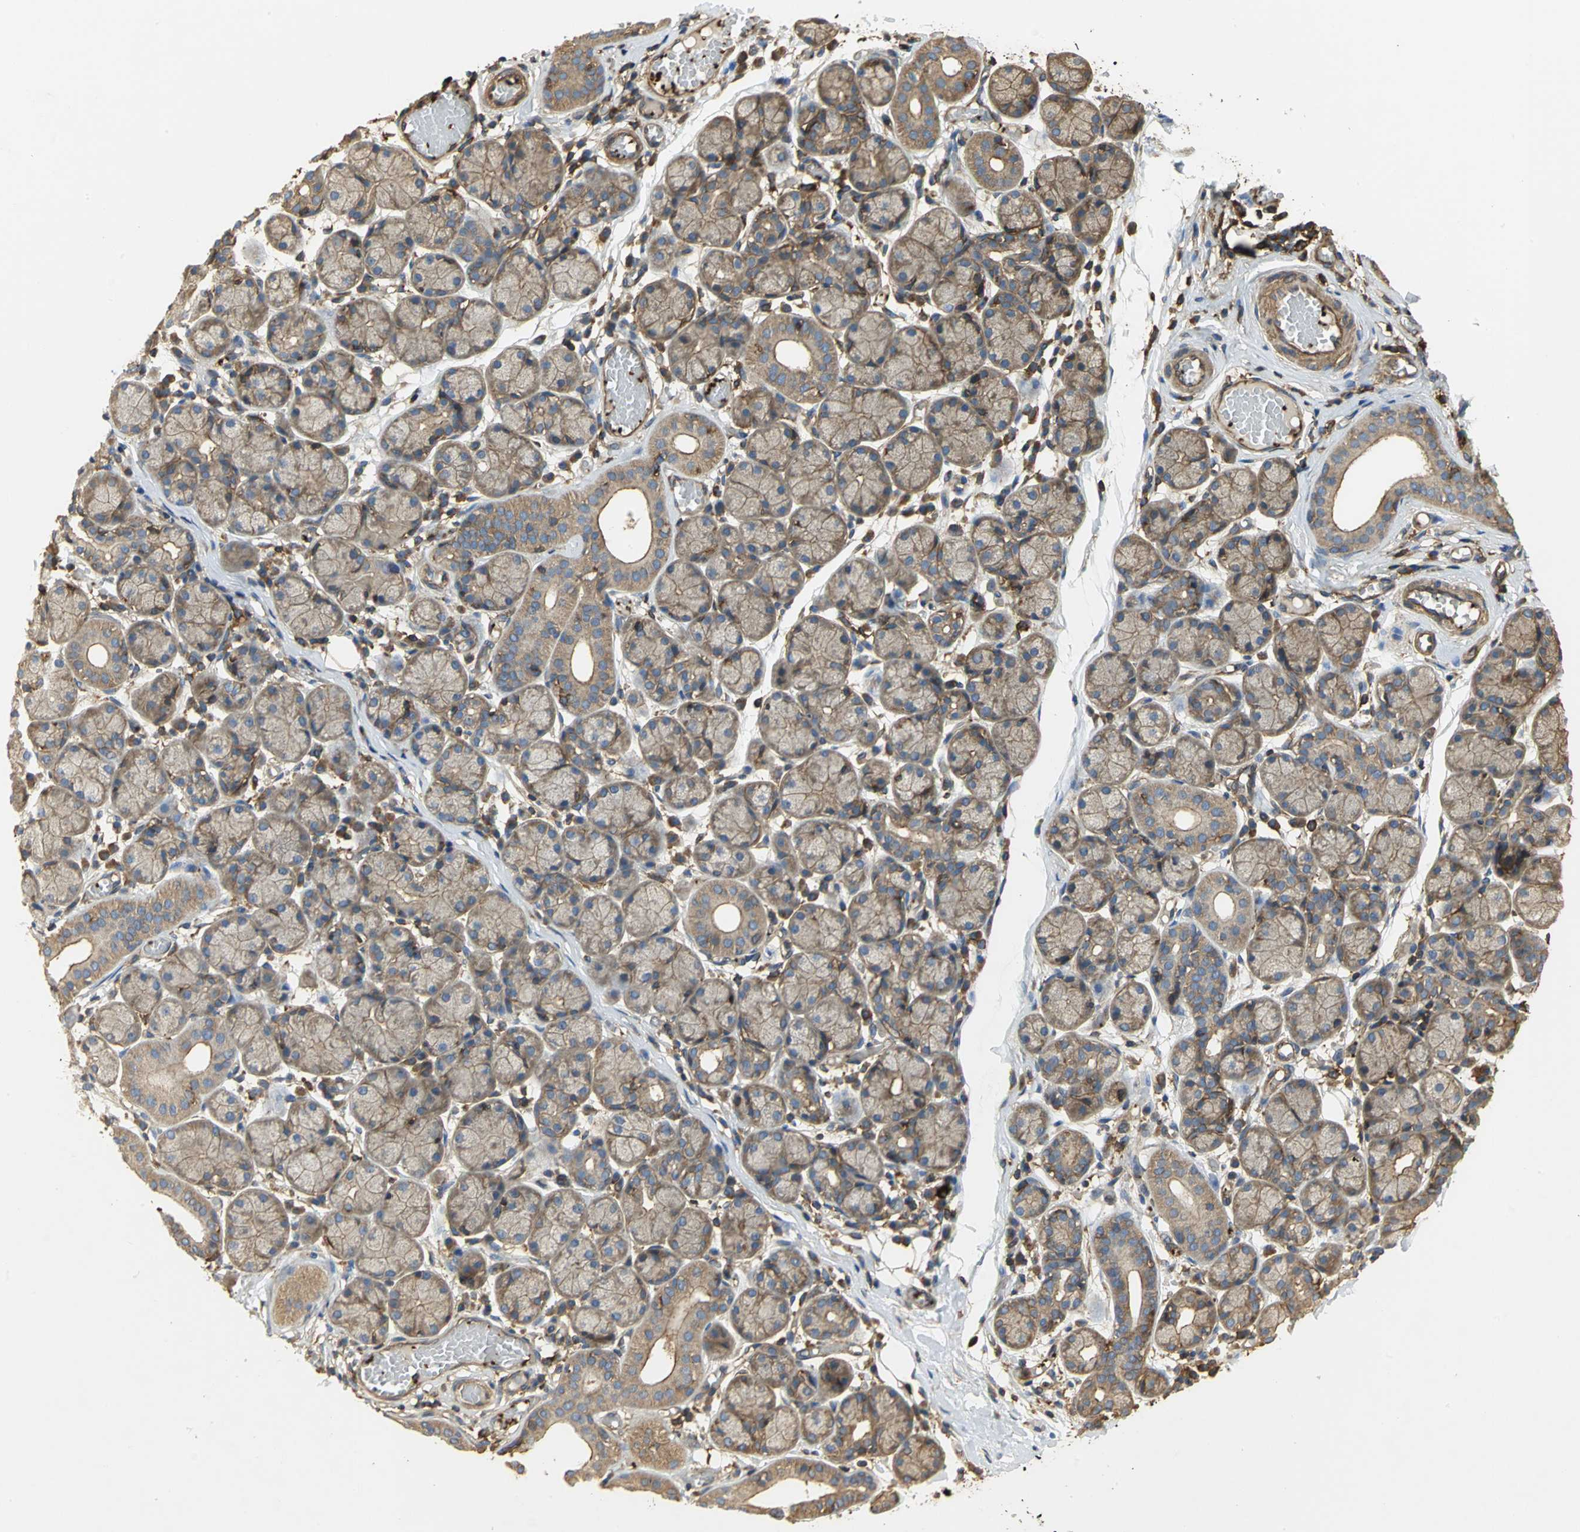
{"staining": {"intensity": "moderate", "quantity": ">75%", "location": "cytoplasmic/membranous"}, "tissue": "salivary gland", "cell_type": "Glandular cells", "image_type": "normal", "snomed": [{"axis": "morphology", "description": "Normal tissue, NOS"}, {"axis": "topography", "description": "Salivary gland"}], "caption": "Unremarkable salivary gland shows moderate cytoplasmic/membranous expression in about >75% of glandular cells, visualized by immunohistochemistry.", "gene": "TLN1", "patient": {"sex": "female", "age": 24}}